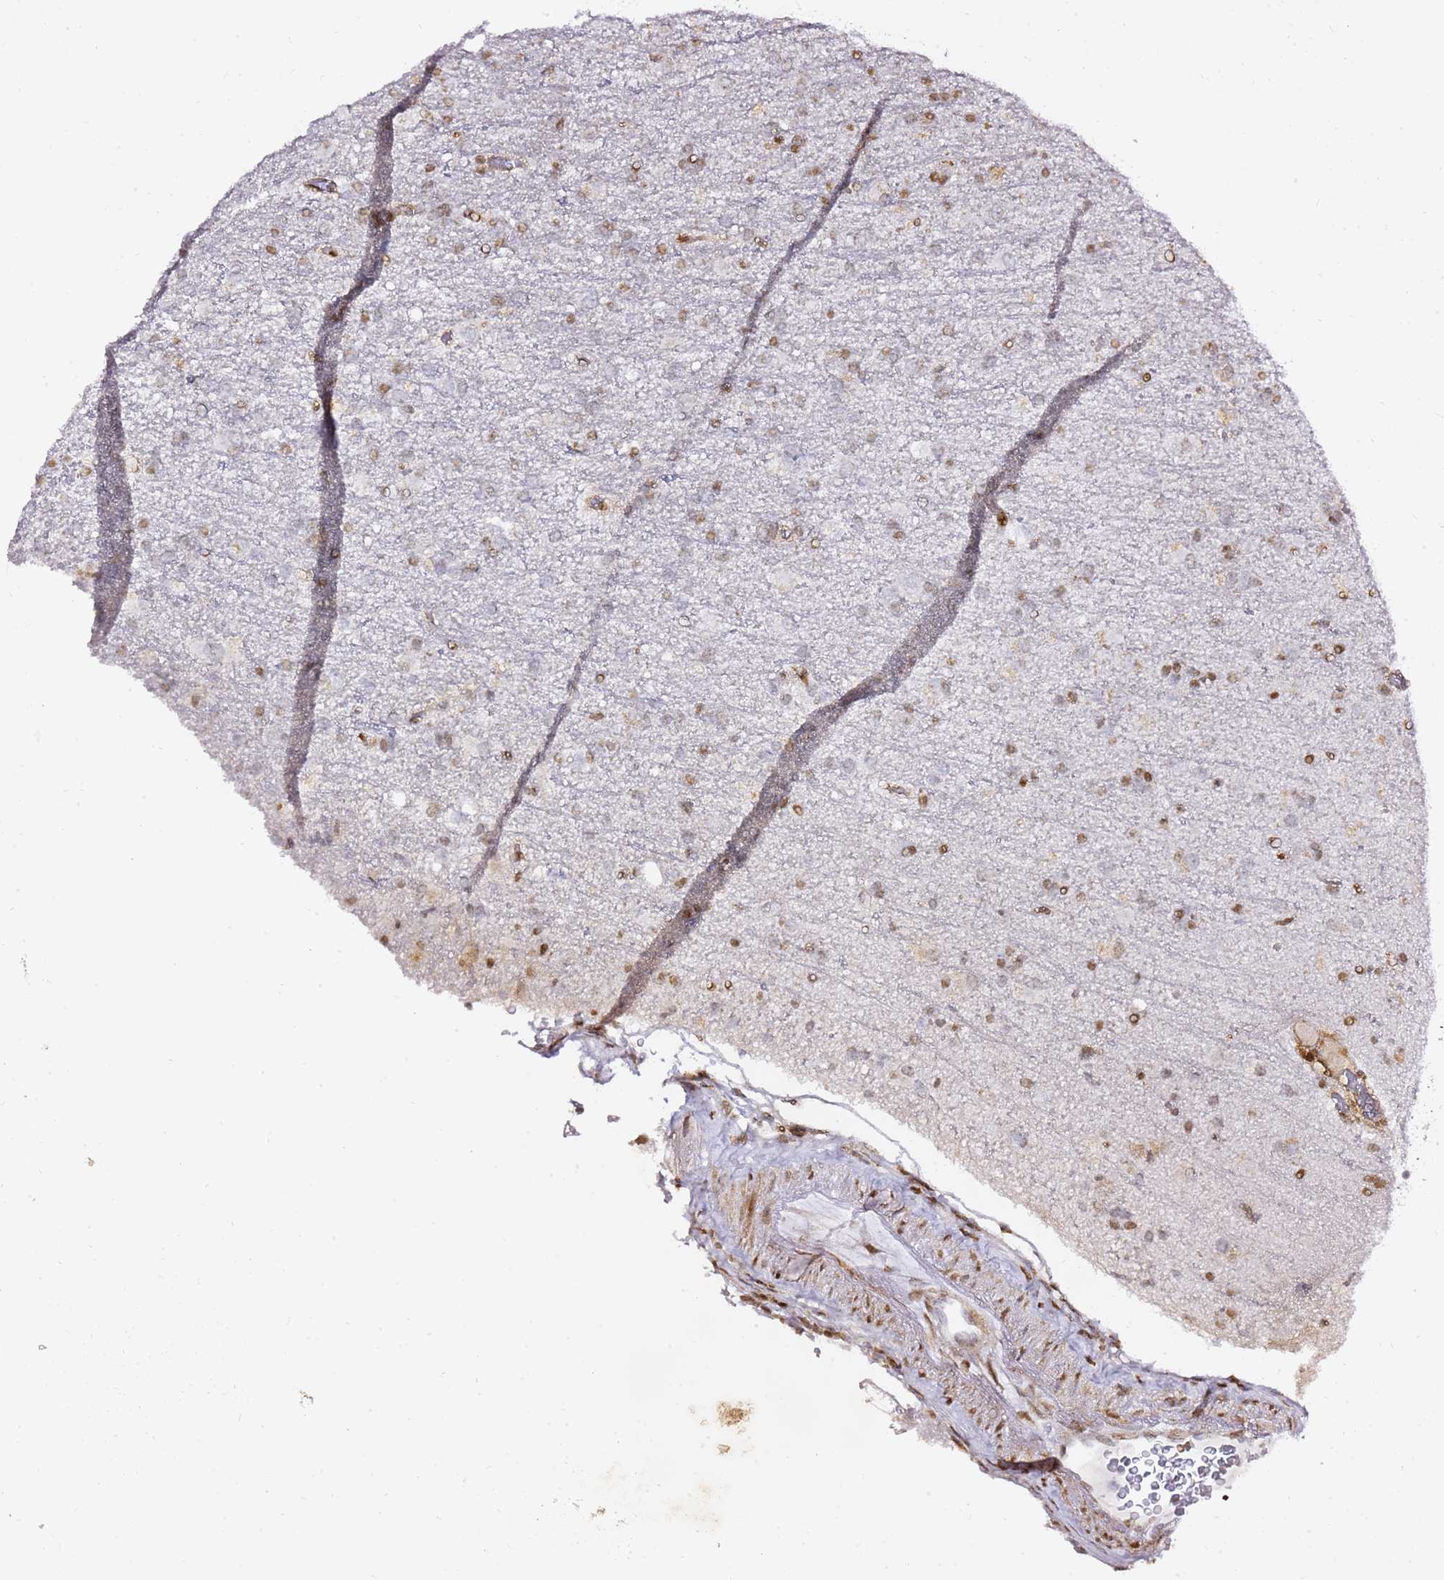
{"staining": {"intensity": "moderate", "quantity": "<25%", "location": "nuclear"}, "tissue": "glioma", "cell_type": "Tumor cells", "image_type": "cancer", "snomed": [{"axis": "morphology", "description": "Glioma, malignant, High grade"}, {"axis": "topography", "description": "Brain"}], "caption": "Tumor cells demonstrate low levels of moderate nuclear expression in about <25% of cells in human malignant glioma (high-grade).", "gene": "GBP2", "patient": {"sex": "female", "age": 74}}